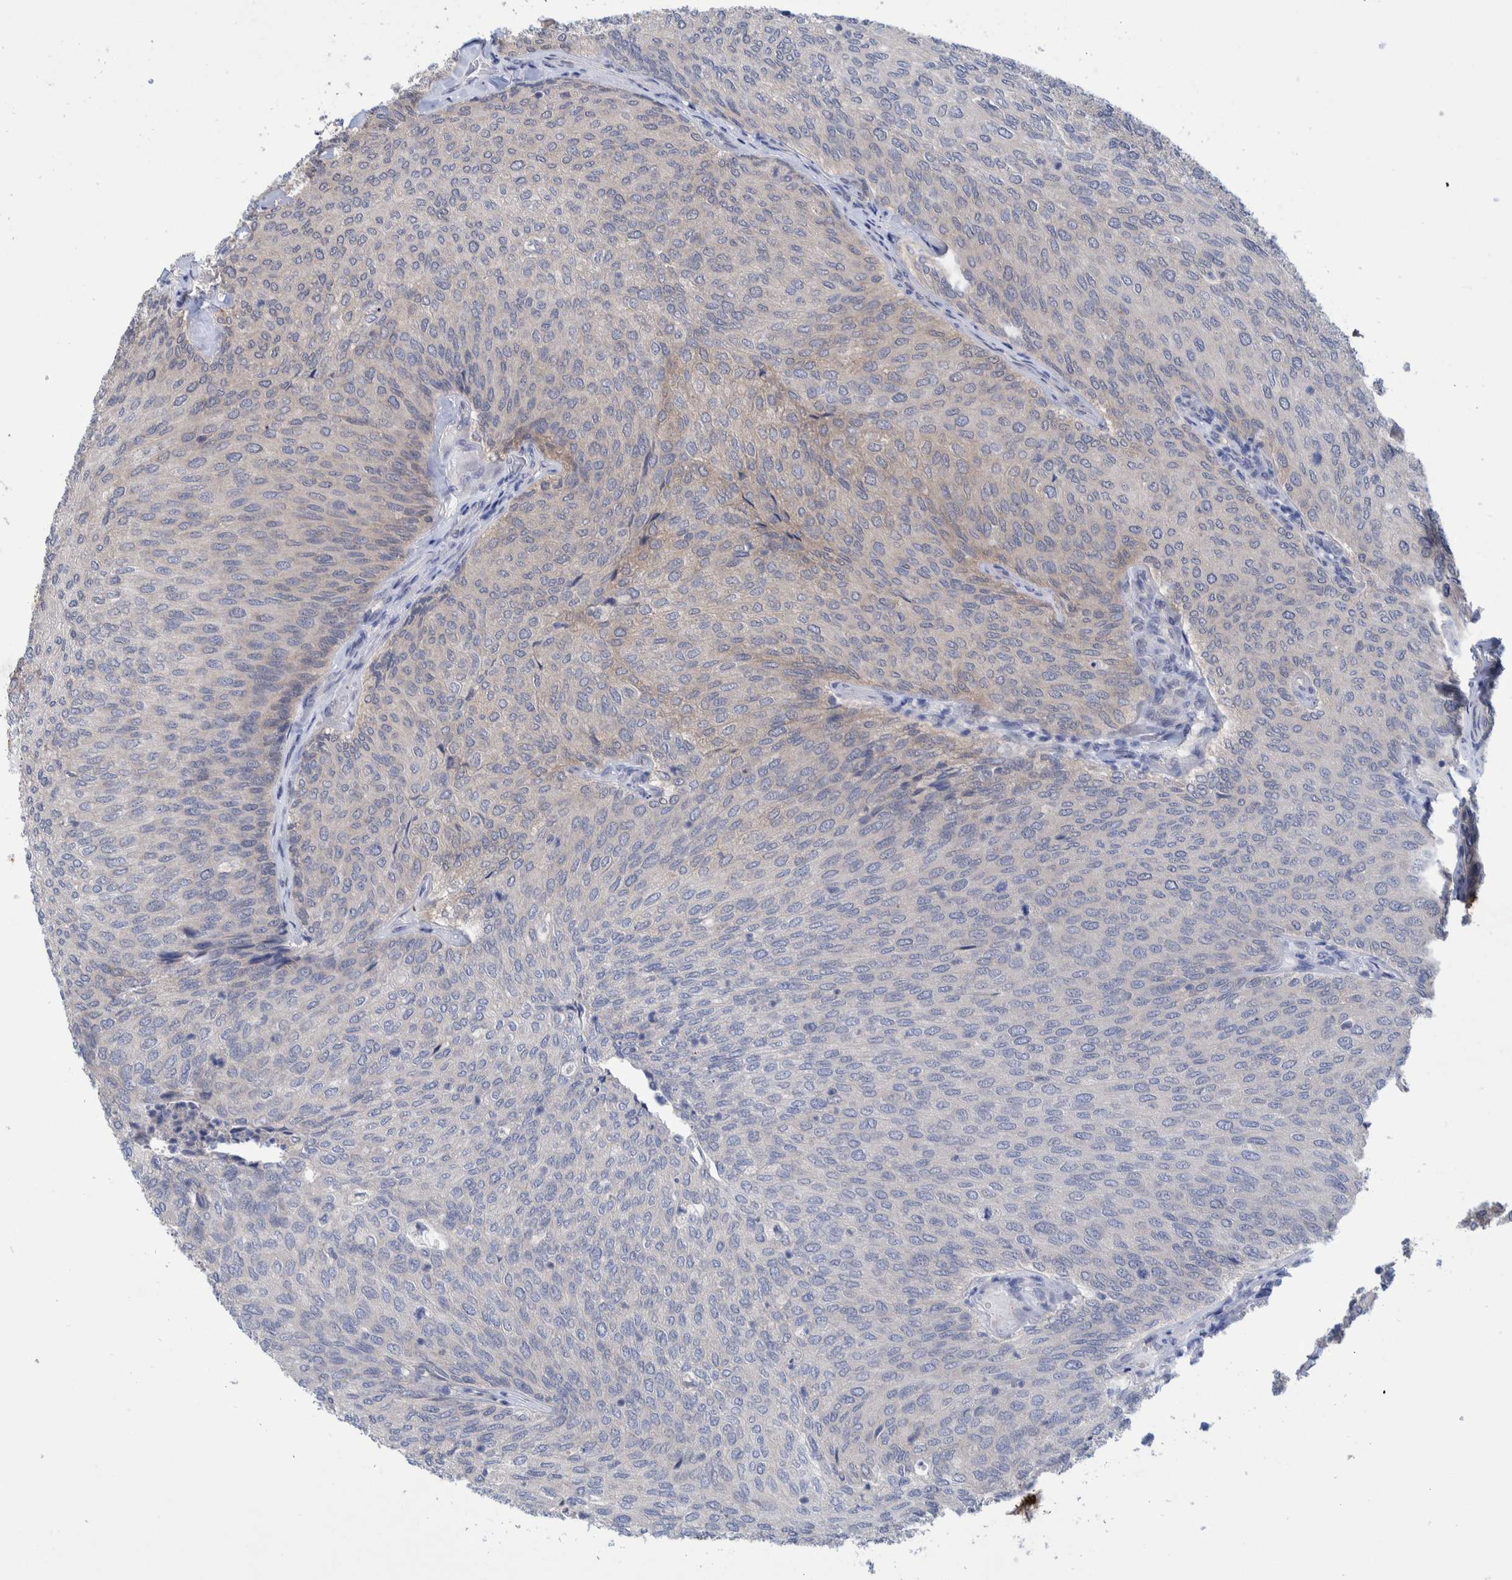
{"staining": {"intensity": "weak", "quantity": "<25%", "location": "cytoplasmic/membranous"}, "tissue": "urothelial cancer", "cell_type": "Tumor cells", "image_type": "cancer", "snomed": [{"axis": "morphology", "description": "Urothelial carcinoma, Low grade"}, {"axis": "topography", "description": "Urinary bladder"}], "caption": "Tumor cells show no significant staining in urothelial carcinoma (low-grade).", "gene": "PLPBP", "patient": {"sex": "female", "age": 79}}